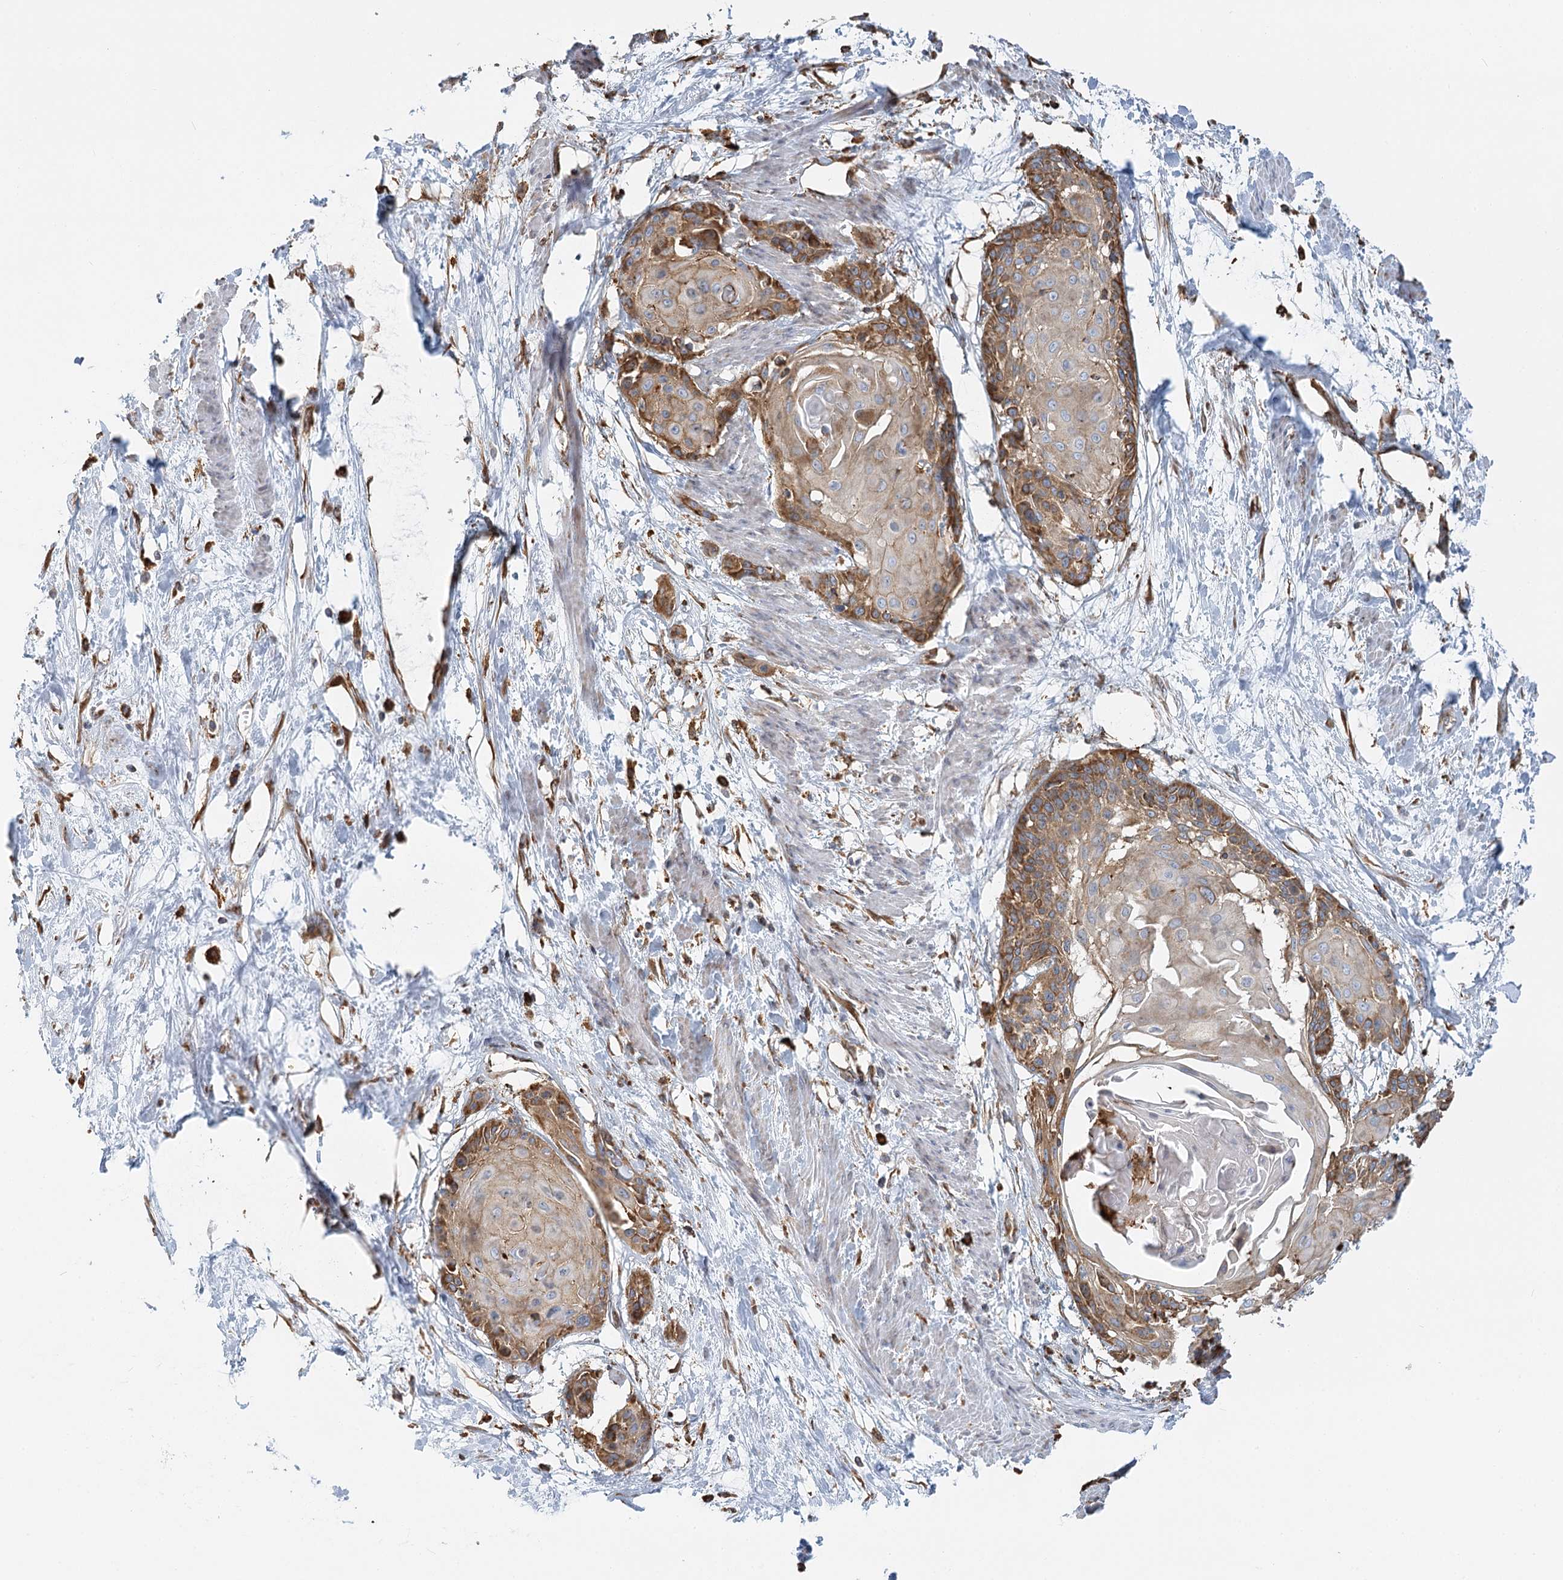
{"staining": {"intensity": "moderate", "quantity": "25%-75%", "location": "cytoplasmic/membranous"}, "tissue": "cervical cancer", "cell_type": "Tumor cells", "image_type": "cancer", "snomed": [{"axis": "morphology", "description": "Squamous cell carcinoma, NOS"}, {"axis": "topography", "description": "Cervix"}], "caption": "There is medium levels of moderate cytoplasmic/membranous staining in tumor cells of squamous cell carcinoma (cervical), as demonstrated by immunohistochemical staining (brown color).", "gene": "TAS1R1", "patient": {"sex": "female", "age": 57}}